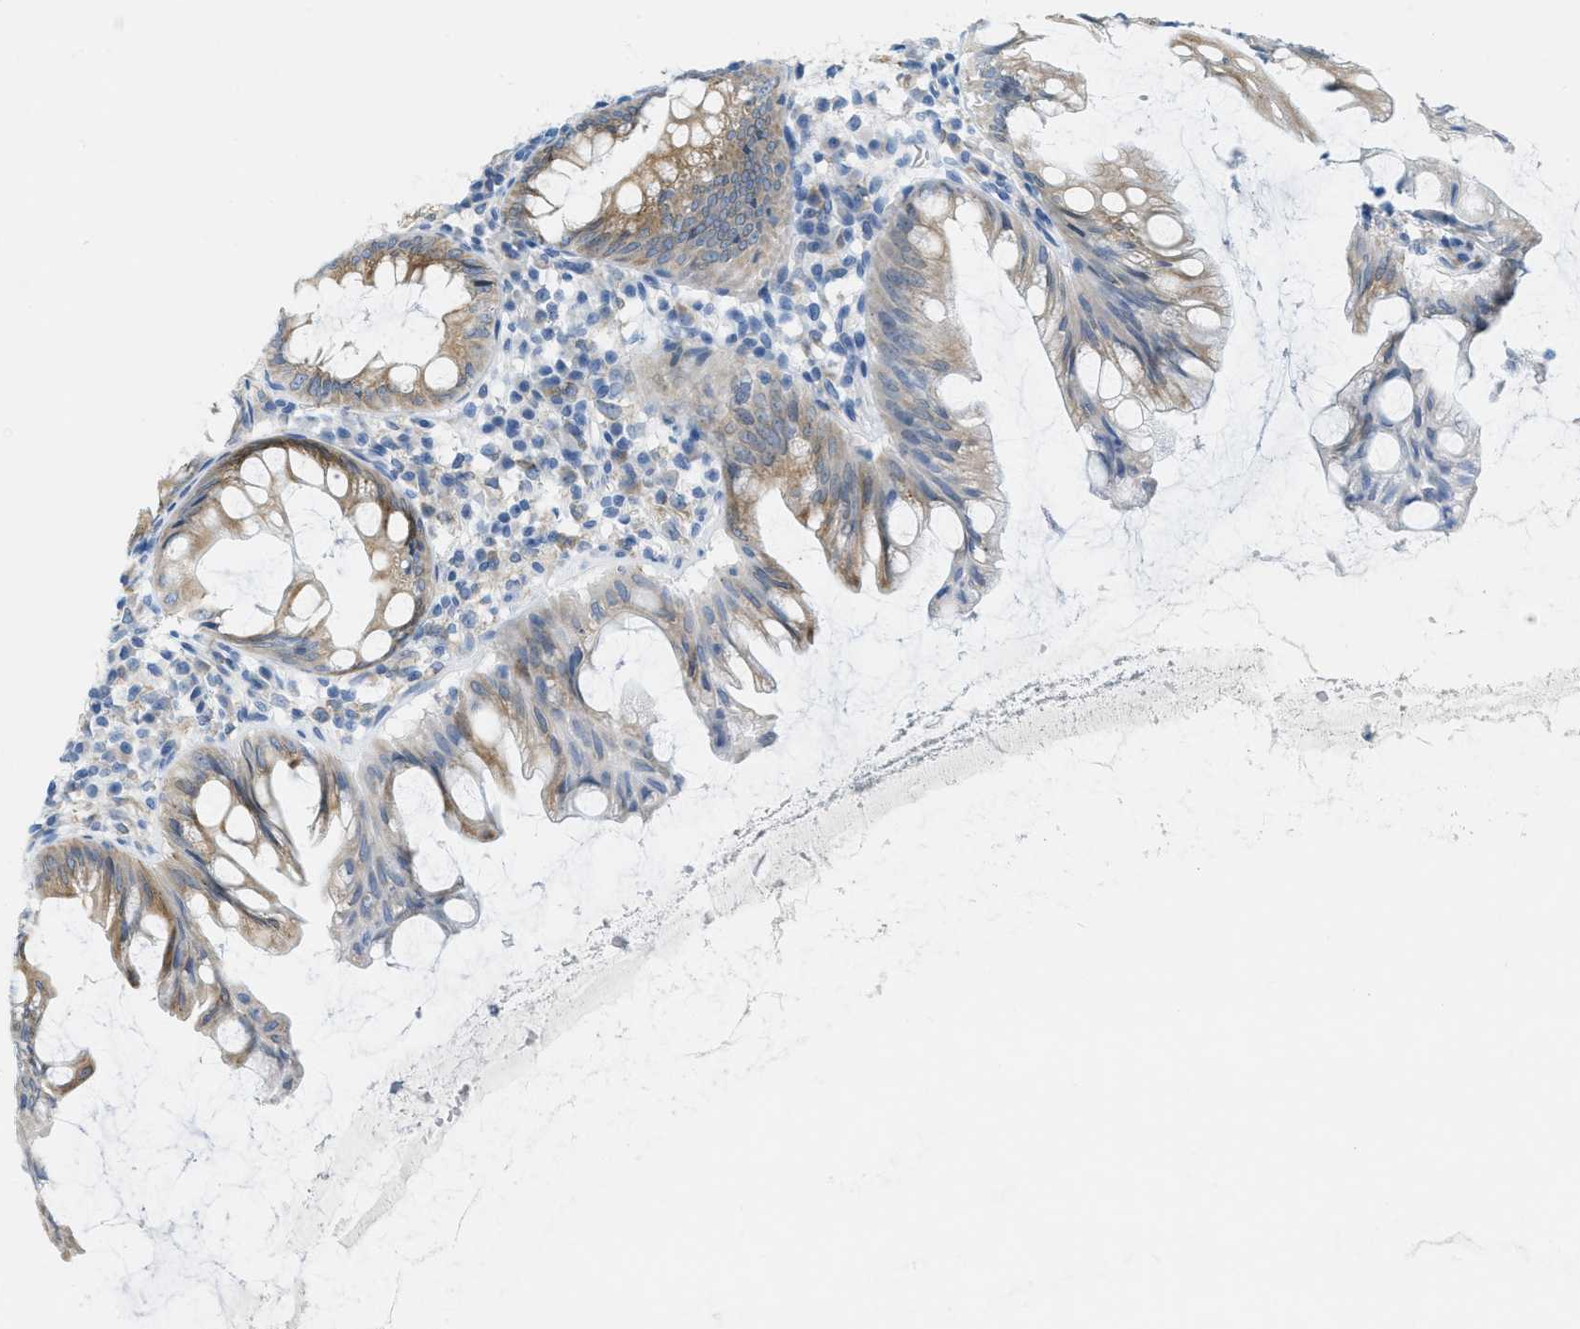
{"staining": {"intensity": "moderate", "quantity": "25%-75%", "location": "cytoplasmic/membranous"}, "tissue": "appendix", "cell_type": "Glandular cells", "image_type": "normal", "snomed": [{"axis": "morphology", "description": "Normal tissue, NOS"}, {"axis": "topography", "description": "Appendix"}], "caption": "Immunohistochemical staining of benign appendix reveals 25%-75% levels of moderate cytoplasmic/membranous protein staining in about 25%-75% of glandular cells. The staining was performed using DAB (3,3'-diaminobenzidine) to visualize the protein expression in brown, while the nuclei were stained in blue with hematoxylin (Magnification: 20x).", "gene": "TEX264", "patient": {"sex": "male", "age": 56}}